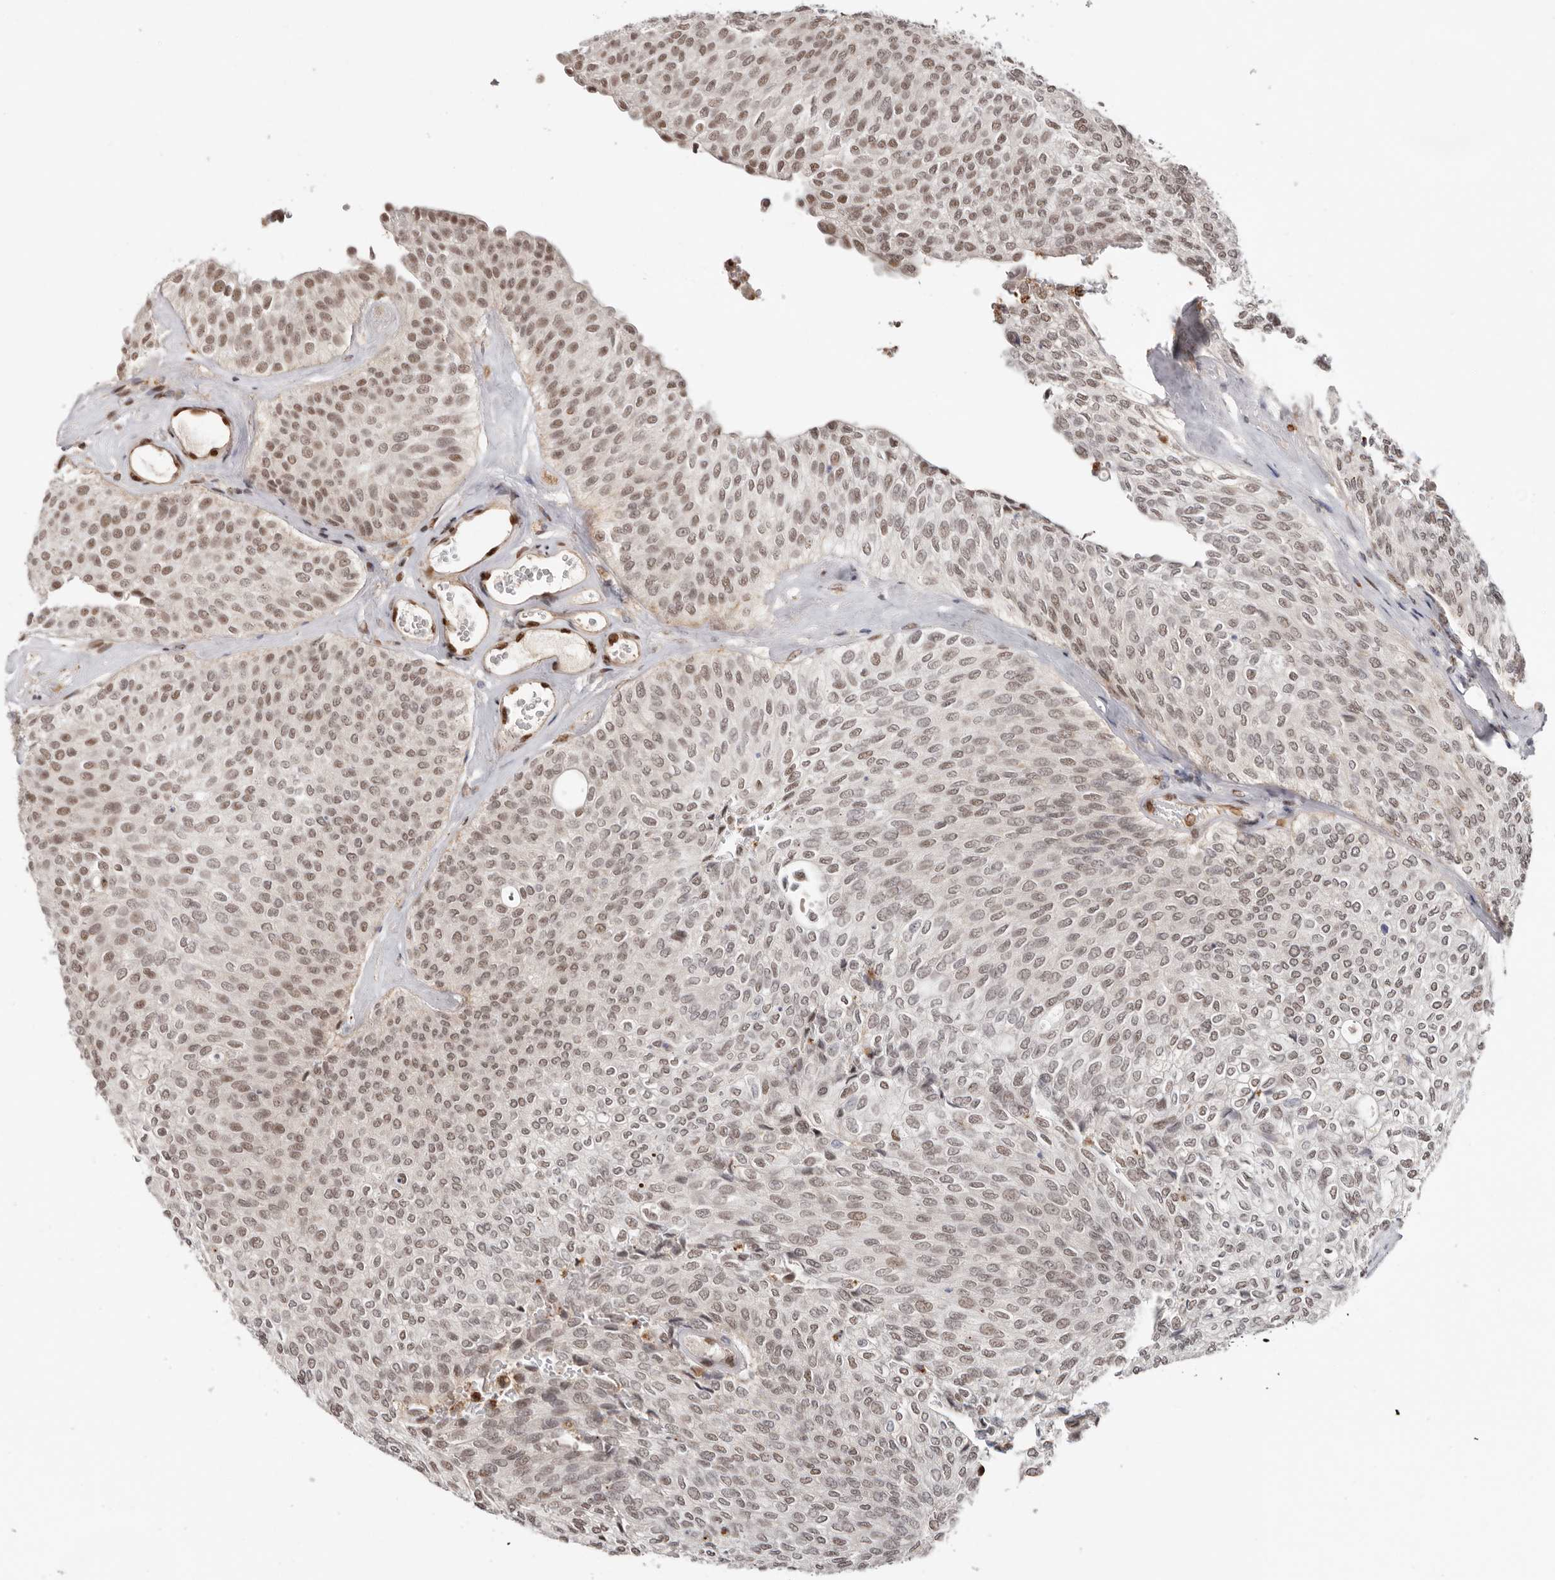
{"staining": {"intensity": "moderate", "quantity": "25%-75%", "location": "nuclear"}, "tissue": "urothelial cancer", "cell_type": "Tumor cells", "image_type": "cancer", "snomed": [{"axis": "morphology", "description": "Urothelial carcinoma, Low grade"}, {"axis": "topography", "description": "Urinary bladder"}], "caption": "The histopathology image demonstrates staining of urothelial cancer, revealing moderate nuclear protein expression (brown color) within tumor cells.", "gene": "SMAD7", "patient": {"sex": "female", "age": 79}}